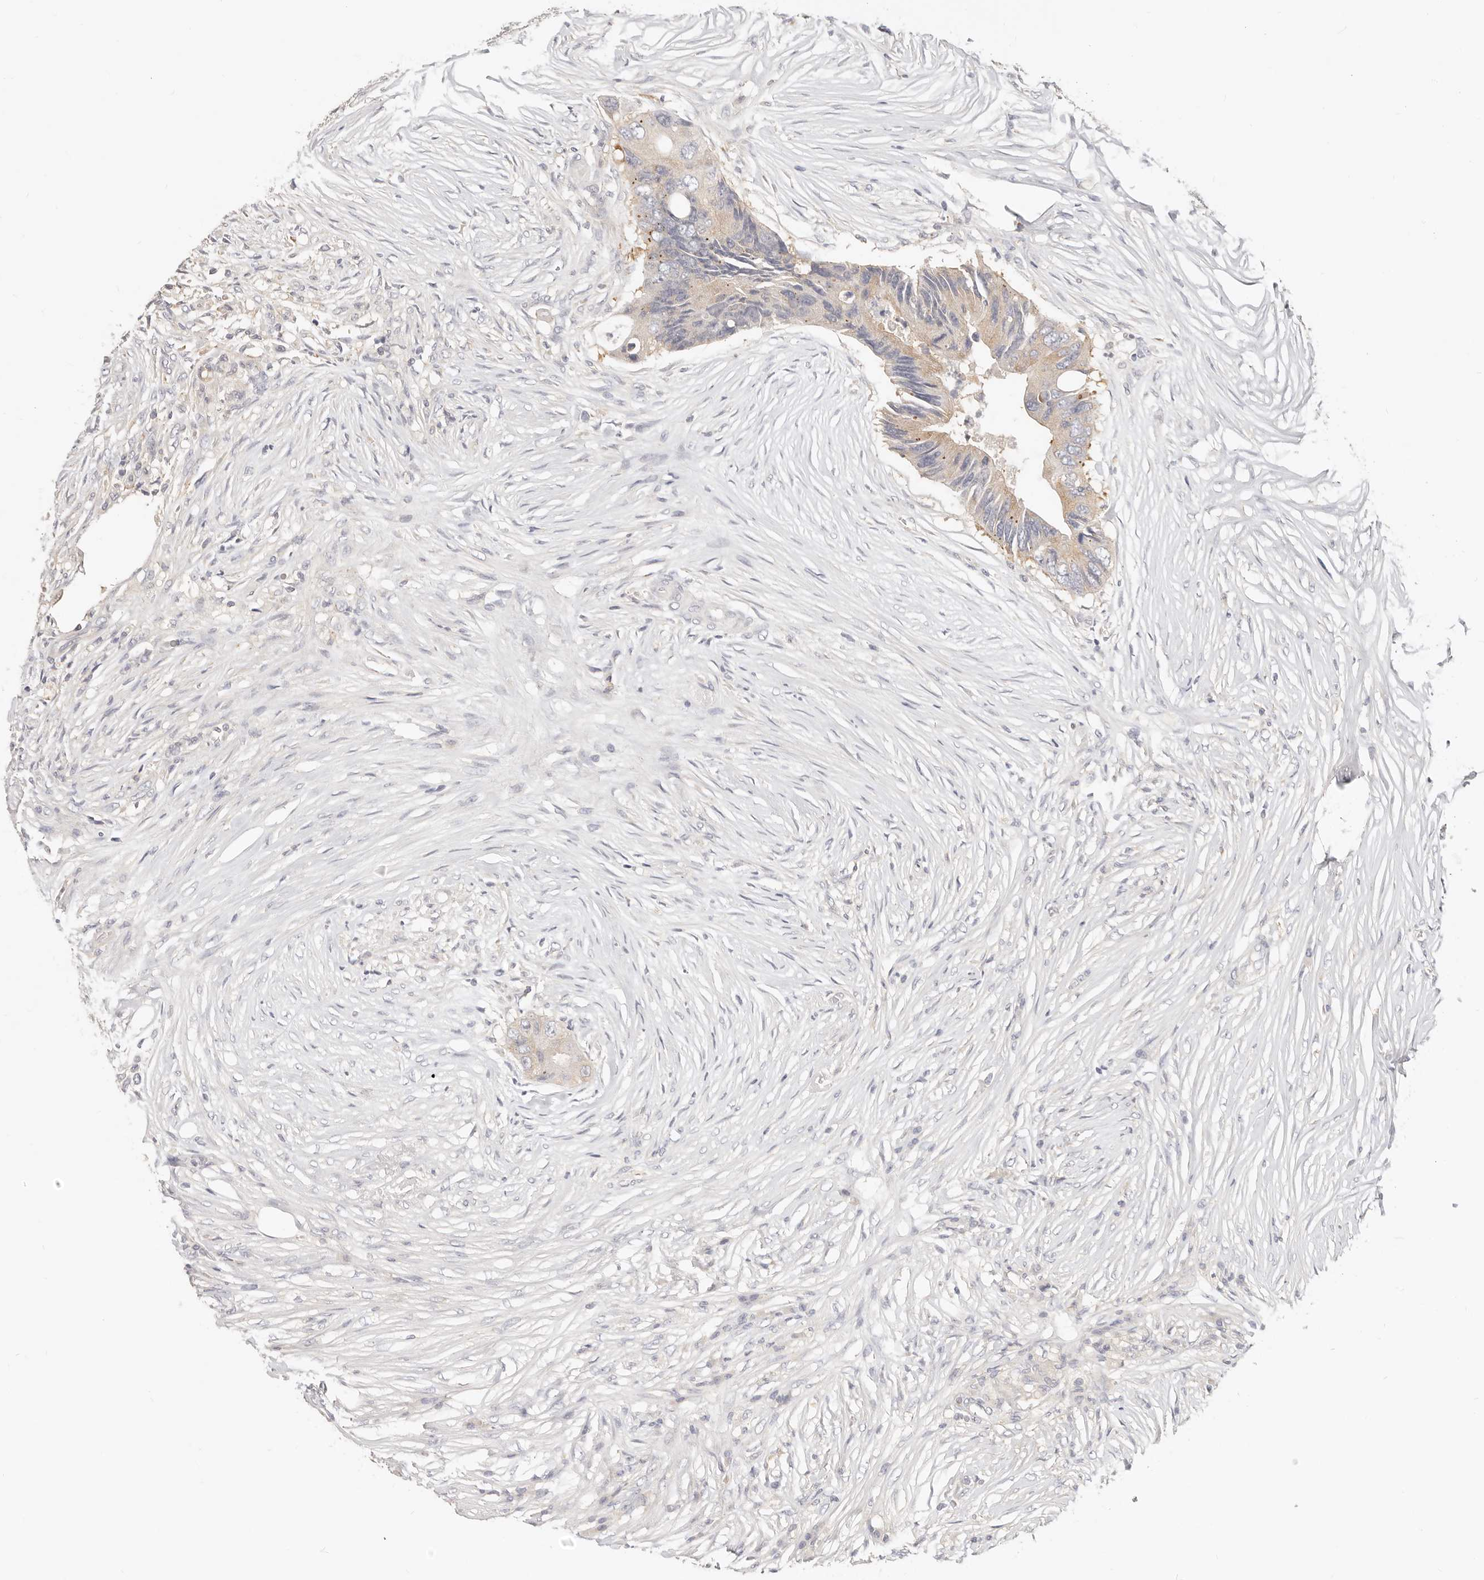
{"staining": {"intensity": "weak", "quantity": "25%-75%", "location": "cytoplasmic/membranous"}, "tissue": "colorectal cancer", "cell_type": "Tumor cells", "image_type": "cancer", "snomed": [{"axis": "morphology", "description": "Adenocarcinoma, NOS"}, {"axis": "topography", "description": "Colon"}], "caption": "Tumor cells exhibit low levels of weak cytoplasmic/membranous expression in about 25%-75% of cells in adenocarcinoma (colorectal). (Brightfield microscopy of DAB IHC at high magnification).", "gene": "DTNBP1", "patient": {"sex": "male", "age": 71}}